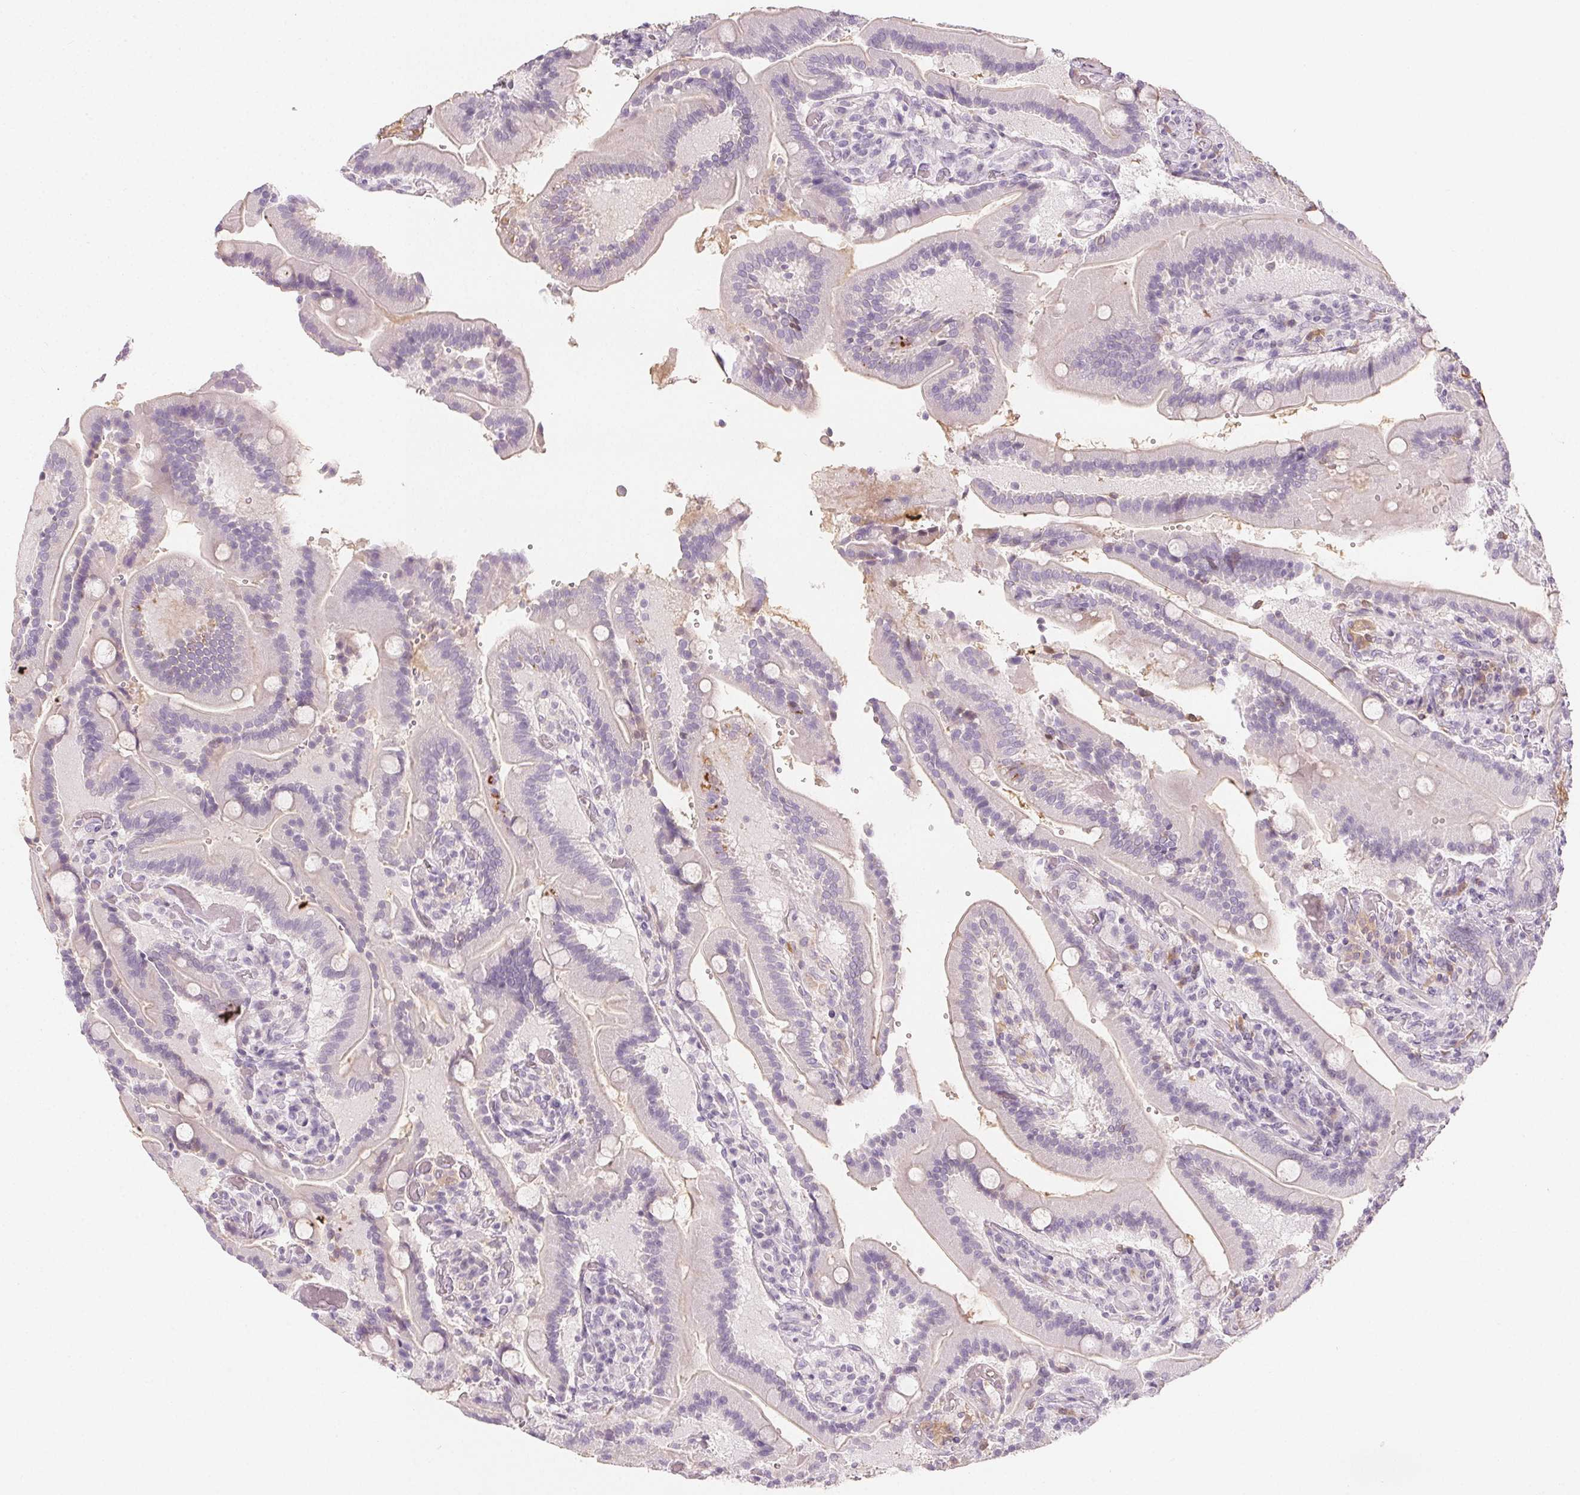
{"staining": {"intensity": "negative", "quantity": "none", "location": "none"}, "tissue": "duodenum", "cell_type": "Glandular cells", "image_type": "normal", "snomed": [{"axis": "morphology", "description": "Normal tissue, NOS"}, {"axis": "topography", "description": "Duodenum"}], "caption": "Glandular cells are negative for protein expression in benign human duodenum. The staining was performed using DAB to visualize the protein expression in brown, while the nuclei were stained in blue with hematoxylin (Magnification: 20x).", "gene": "AFM", "patient": {"sex": "female", "age": 62}}